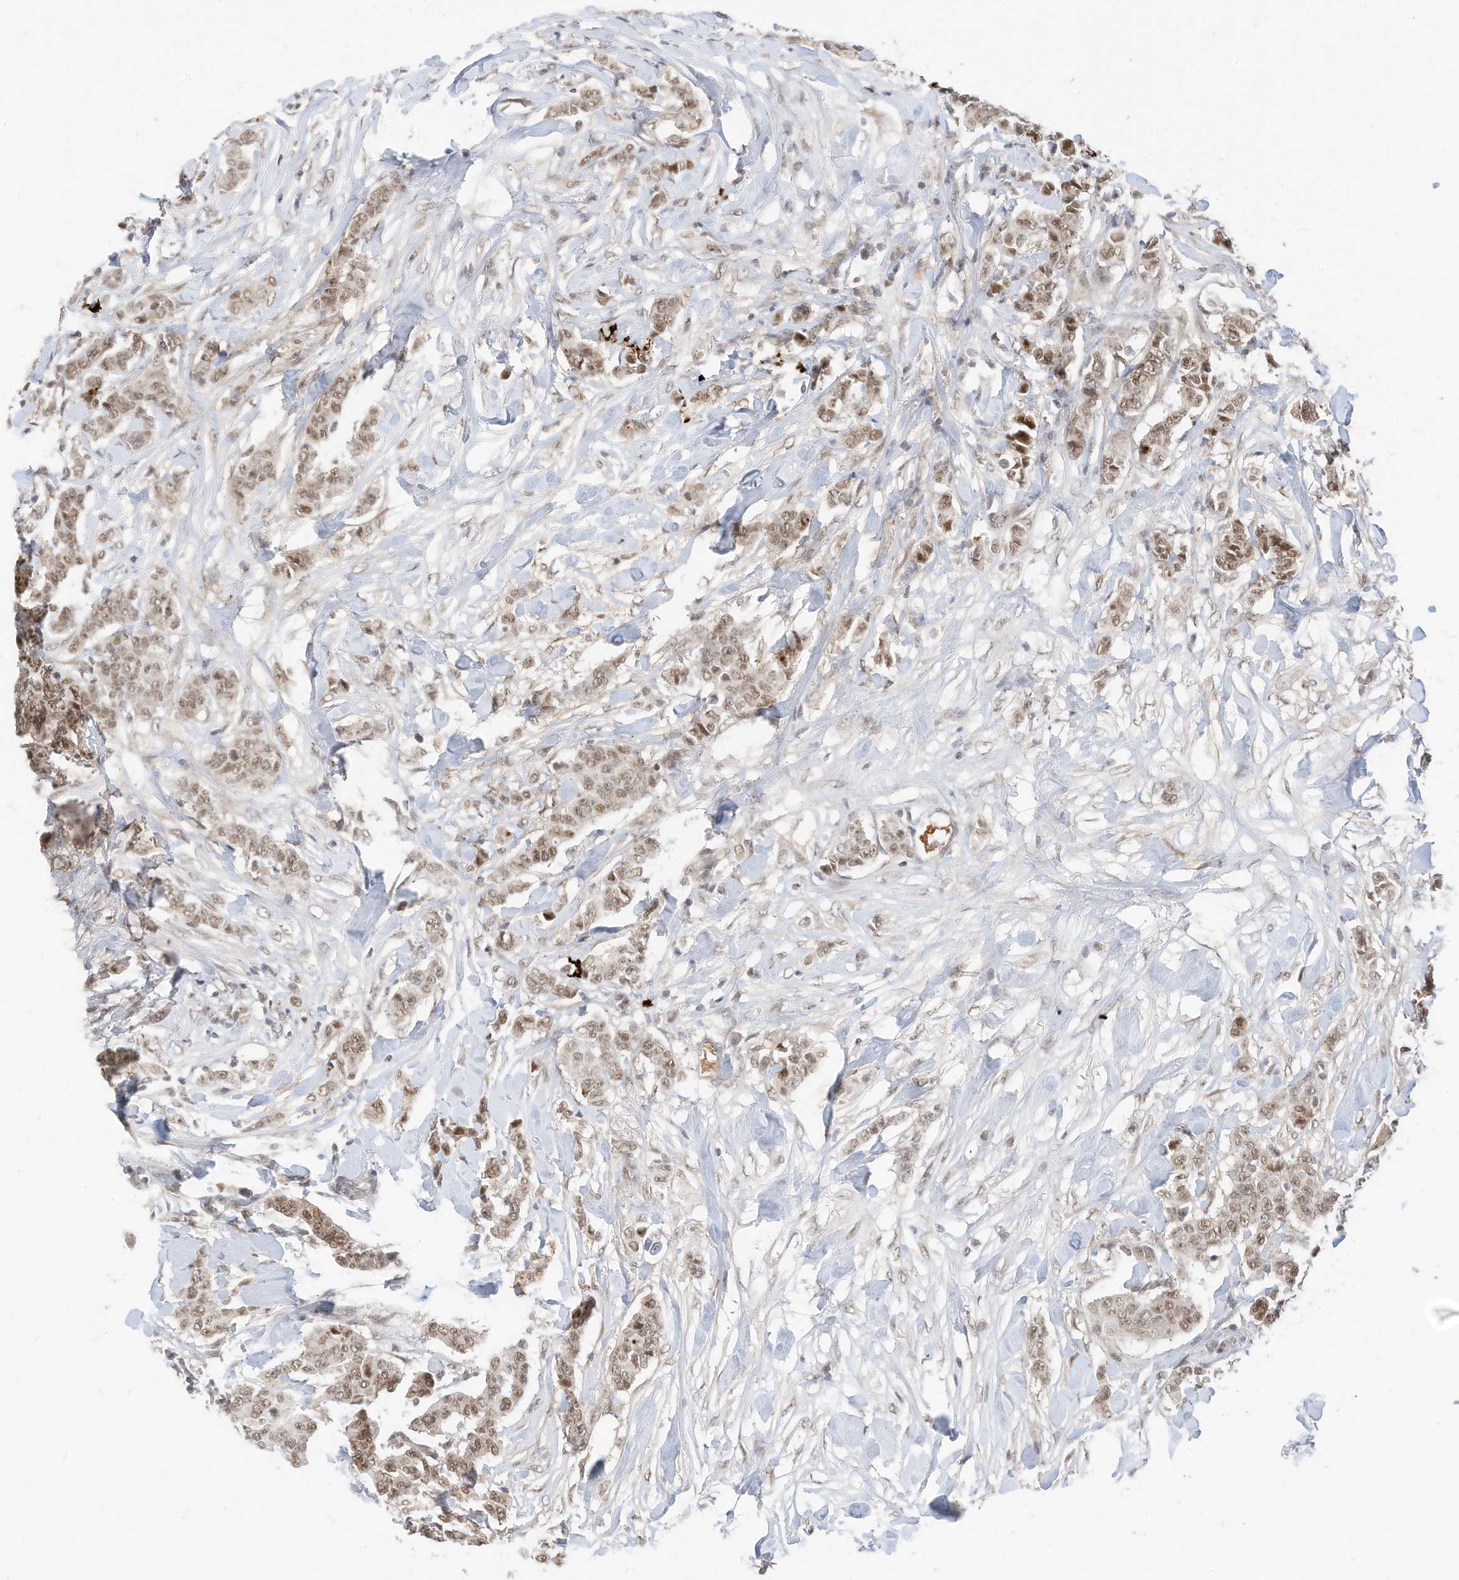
{"staining": {"intensity": "moderate", "quantity": ">75%", "location": "nuclear"}, "tissue": "breast cancer", "cell_type": "Tumor cells", "image_type": "cancer", "snomed": [{"axis": "morphology", "description": "Duct carcinoma"}, {"axis": "topography", "description": "Breast"}], "caption": "Tumor cells exhibit moderate nuclear staining in about >75% of cells in intraductal carcinoma (breast).", "gene": "OGT", "patient": {"sex": "female", "age": 40}}